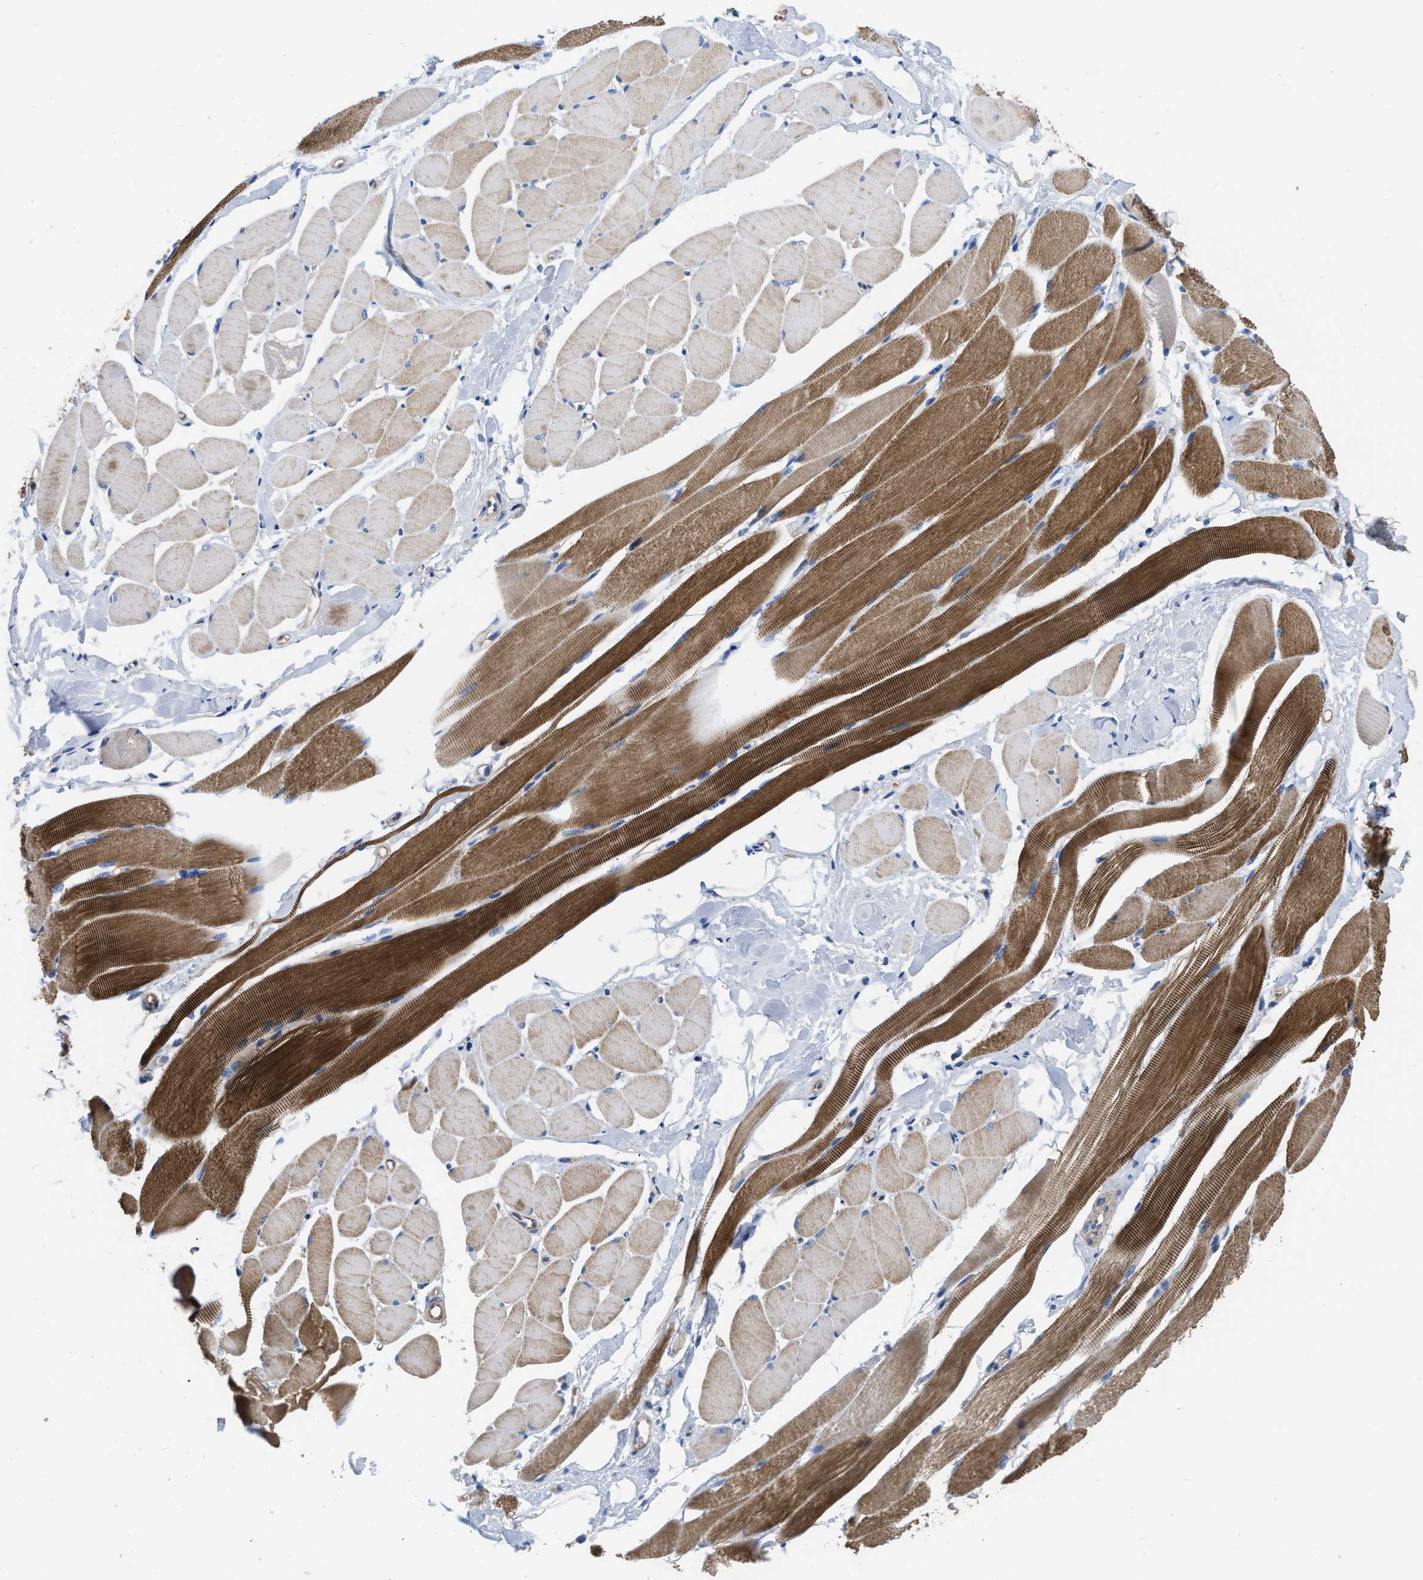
{"staining": {"intensity": "moderate", "quantity": "25%-75%", "location": "cytoplasmic/membranous"}, "tissue": "skeletal muscle", "cell_type": "Myocytes", "image_type": "normal", "snomed": [{"axis": "morphology", "description": "Normal tissue, NOS"}, {"axis": "topography", "description": "Skeletal muscle"}, {"axis": "topography", "description": "Peripheral nerve tissue"}], "caption": "Protein analysis of normal skeletal muscle reveals moderate cytoplasmic/membranous positivity in about 25%-75% of myocytes.", "gene": "USP4", "patient": {"sex": "female", "age": 84}}